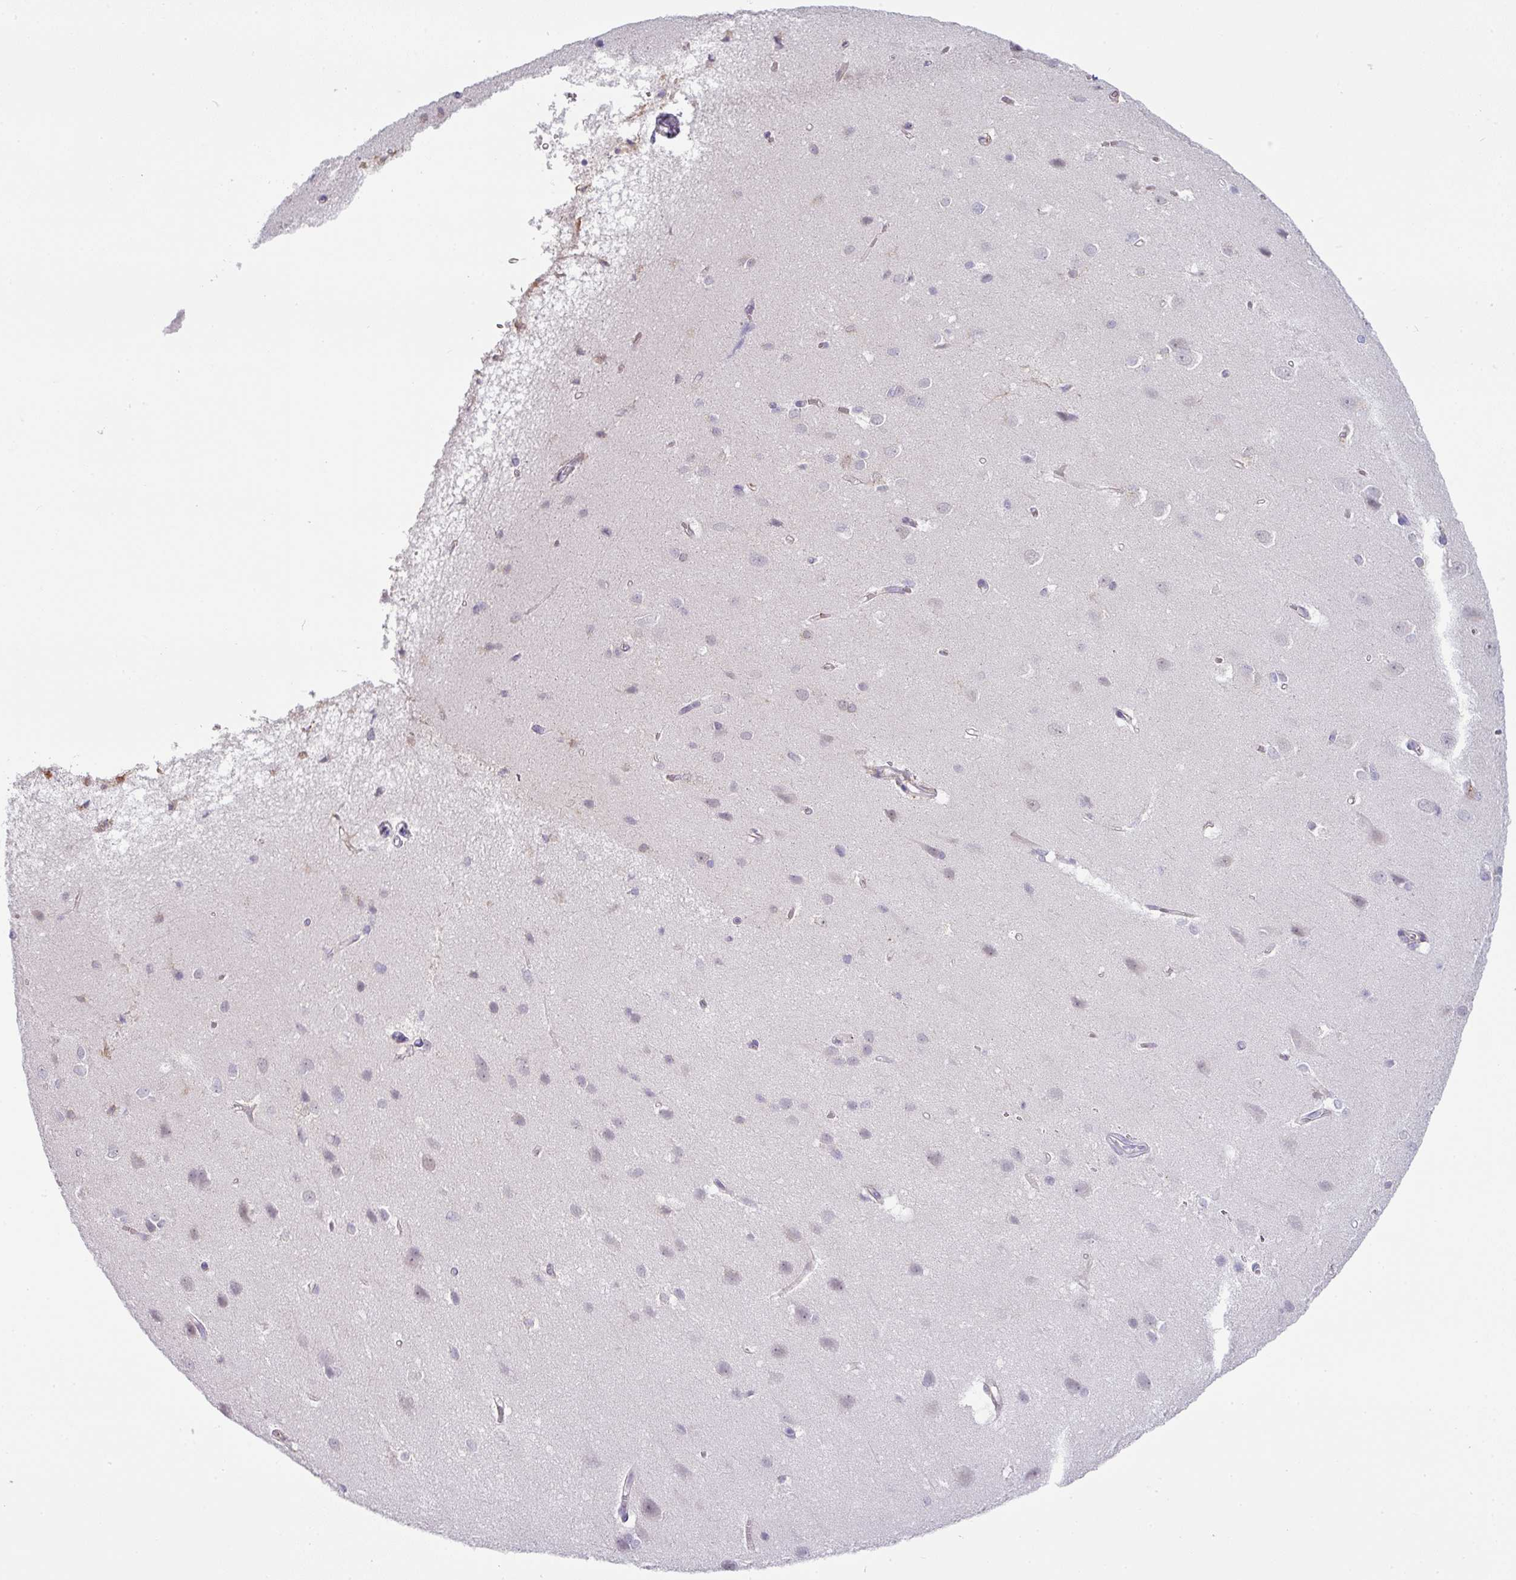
{"staining": {"intensity": "negative", "quantity": "none", "location": "none"}, "tissue": "cerebral cortex", "cell_type": "Endothelial cells", "image_type": "normal", "snomed": [{"axis": "morphology", "description": "Normal tissue, NOS"}, {"axis": "topography", "description": "Cerebral cortex"}], "caption": "Protein analysis of benign cerebral cortex reveals no significant positivity in endothelial cells. The staining is performed using DAB brown chromogen with nuclei counter-stained in using hematoxylin.", "gene": "FGF17", "patient": {"sex": "male", "age": 37}}